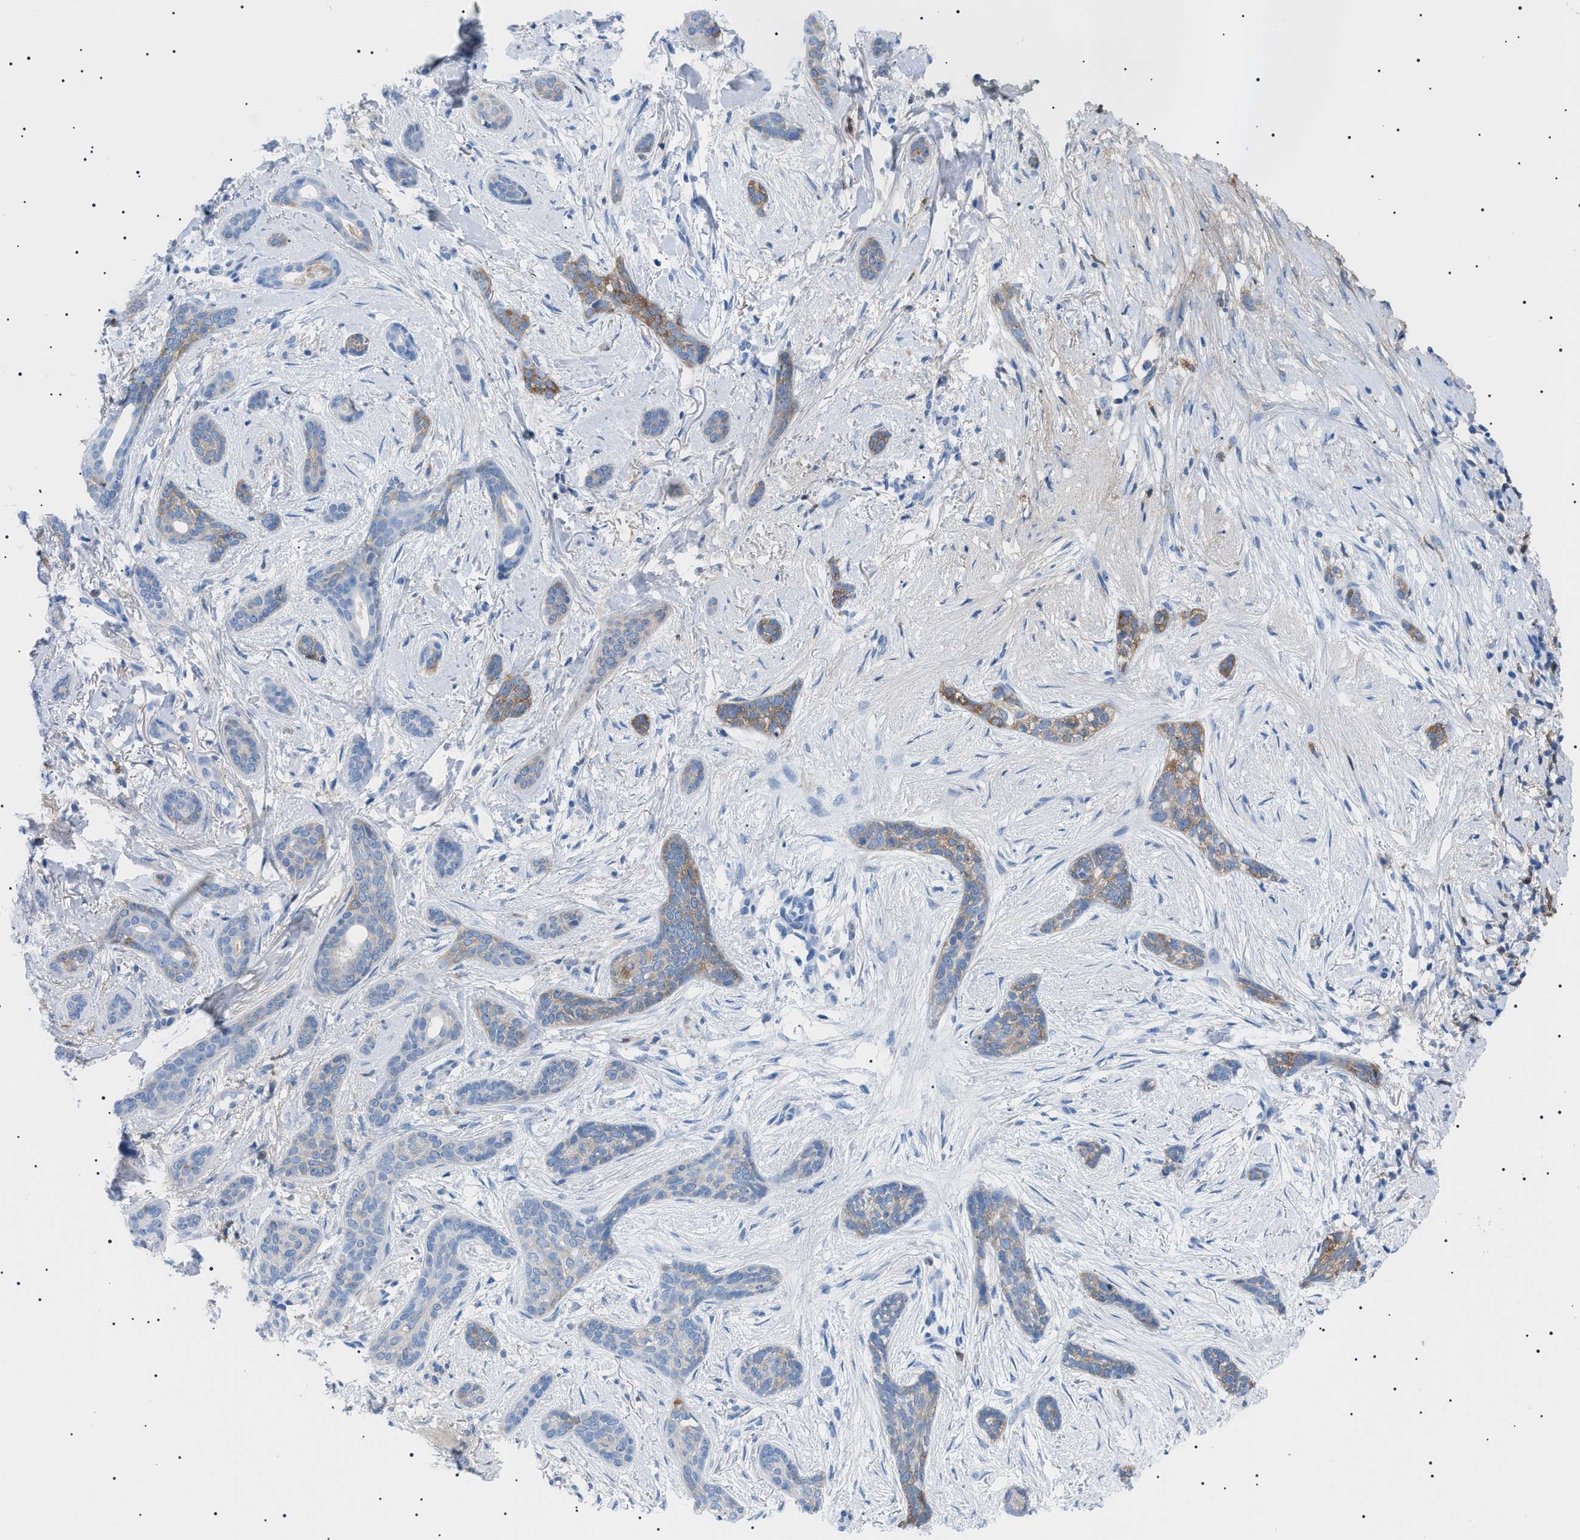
{"staining": {"intensity": "weak", "quantity": "25%-75%", "location": "cytoplasmic/membranous"}, "tissue": "skin cancer", "cell_type": "Tumor cells", "image_type": "cancer", "snomed": [{"axis": "morphology", "description": "Basal cell carcinoma"}, {"axis": "morphology", "description": "Adnexal tumor, benign"}, {"axis": "topography", "description": "Skin"}], "caption": "The immunohistochemical stain highlights weak cytoplasmic/membranous expression in tumor cells of skin basal cell carcinoma tissue. Immunohistochemistry (ihc) stains the protein in brown and the nuclei are stained blue.", "gene": "LPA", "patient": {"sex": "female", "age": 42}}